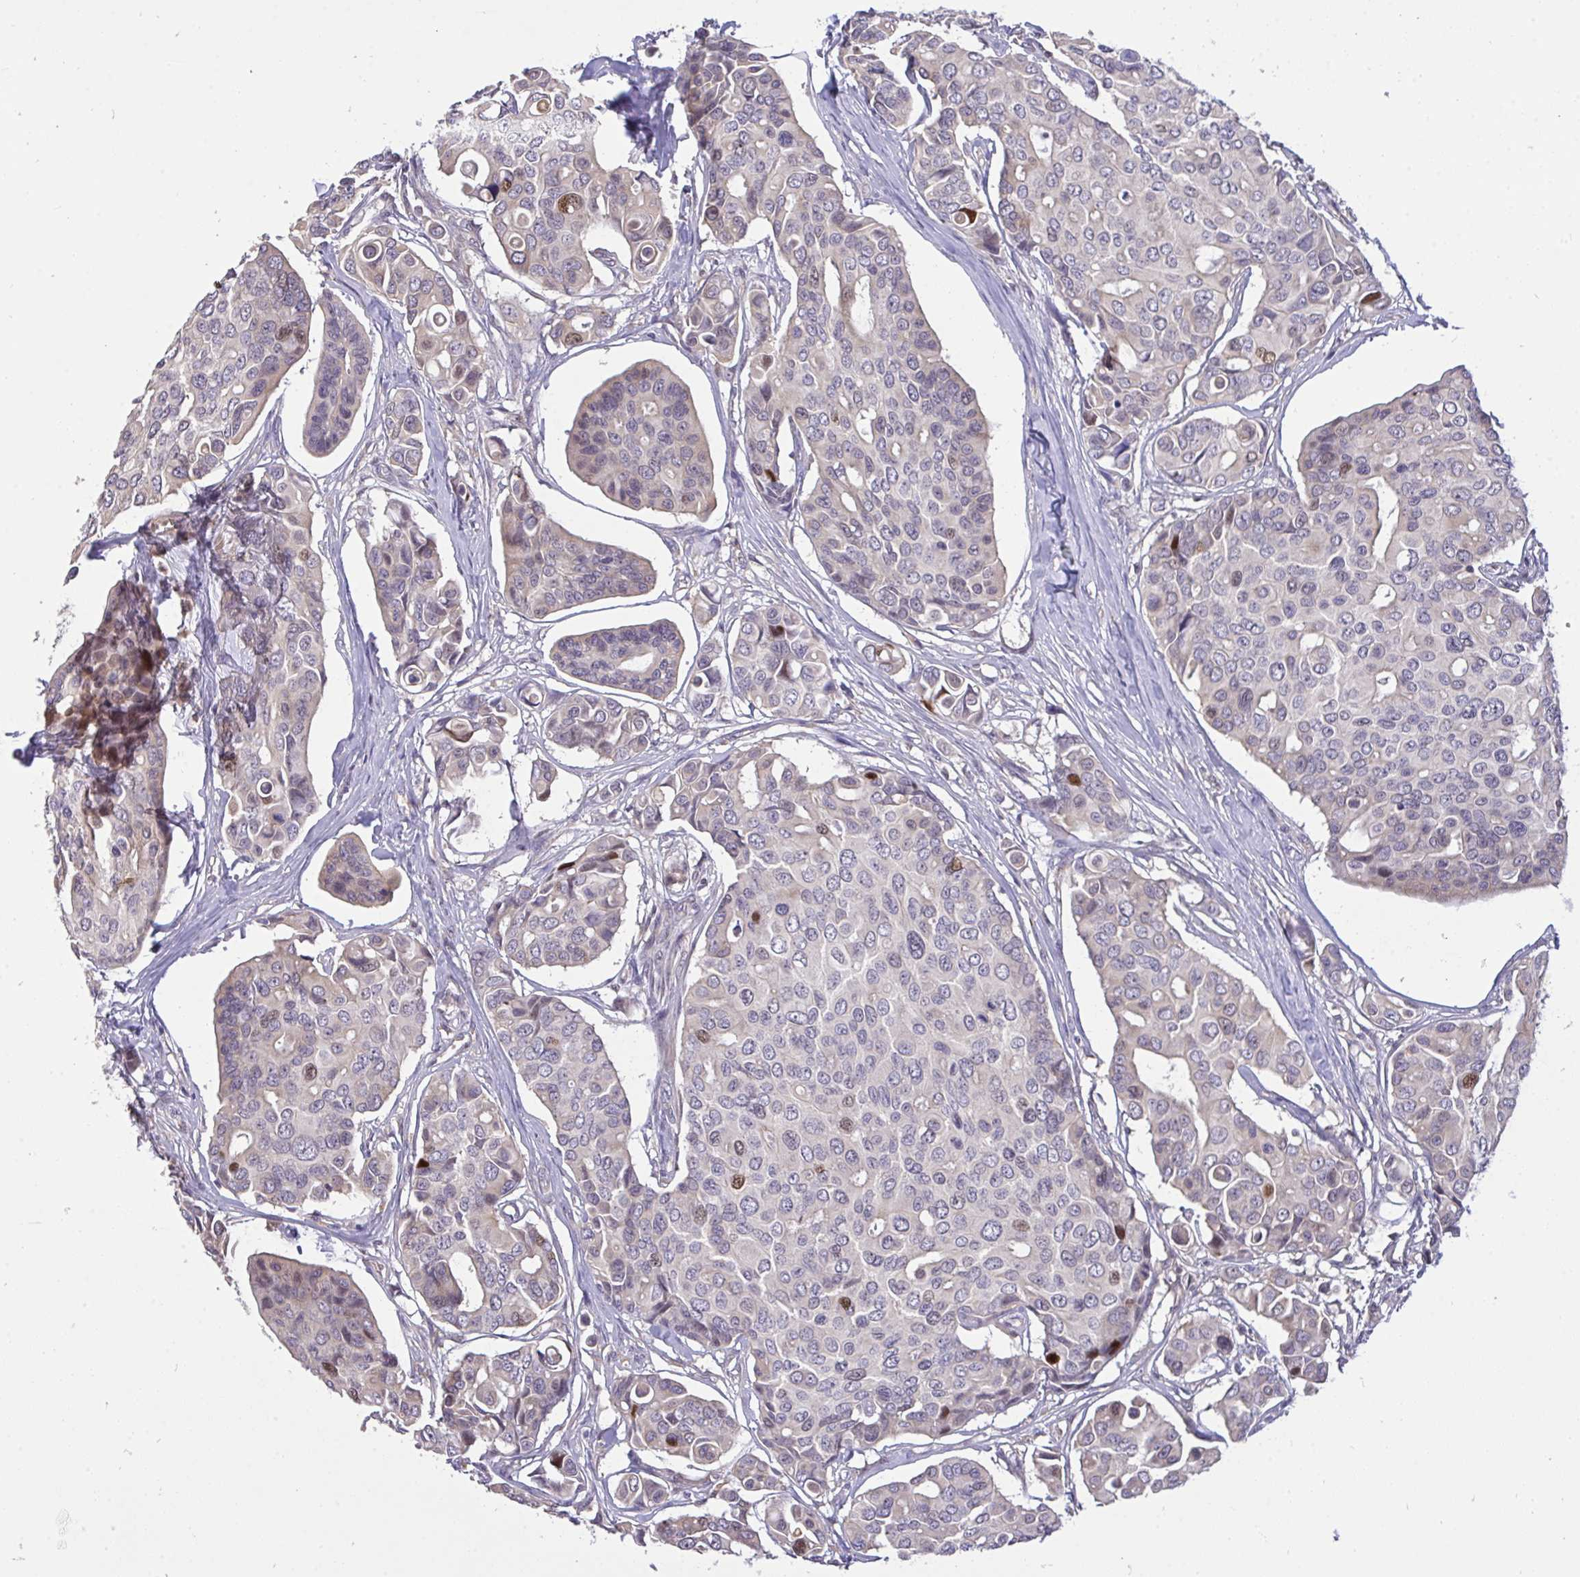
{"staining": {"intensity": "moderate", "quantity": "<25%", "location": "nuclear"}, "tissue": "breast cancer", "cell_type": "Tumor cells", "image_type": "cancer", "snomed": [{"axis": "morphology", "description": "Normal tissue, NOS"}, {"axis": "morphology", "description": "Duct carcinoma"}, {"axis": "topography", "description": "Skin"}, {"axis": "topography", "description": "Breast"}], "caption": "A histopathology image of breast invasive ductal carcinoma stained for a protein reveals moderate nuclear brown staining in tumor cells.", "gene": "C19orf54", "patient": {"sex": "female", "age": 54}}